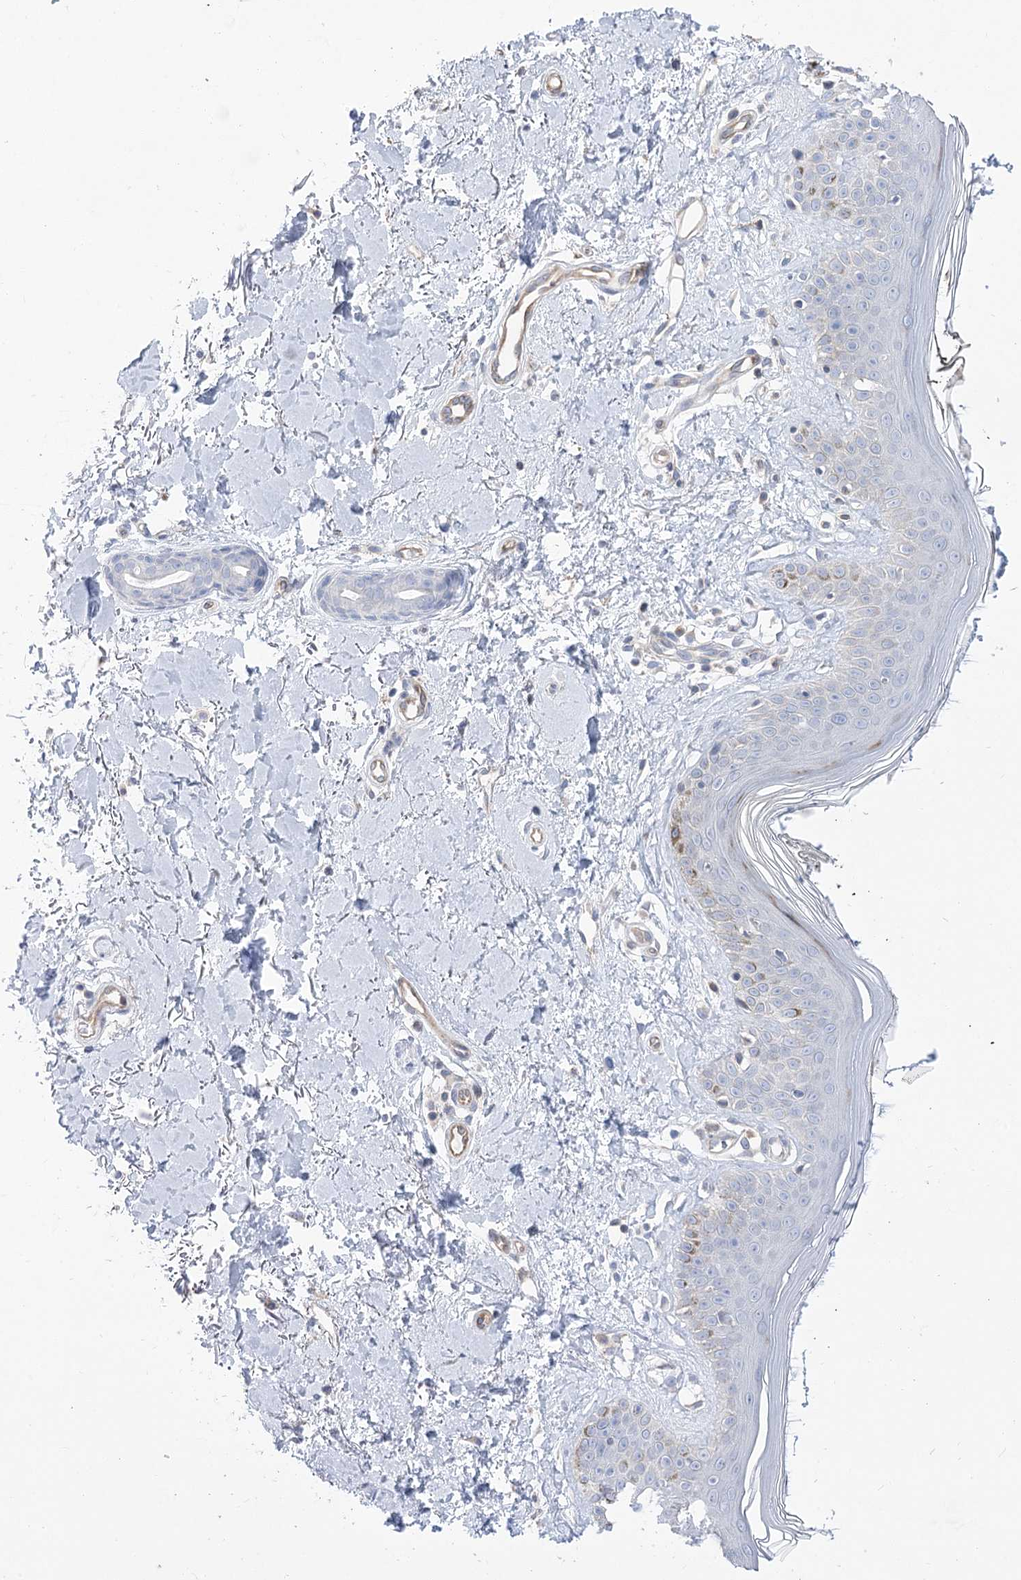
{"staining": {"intensity": "negative", "quantity": "none", "location": "none"}, "tissue": "skin", "cell_type": "Fibroblasts", "image_type": "normal", "snomed": [{"axis": "morphology", "description": "Normal tissue, NOS"}, {"axis": "topography", "description": "Skin"}], "caption": "Skin stained for a protein using IHC exhibits no staining fibroblasts.", "gene": "HELT", "patient": {"sex": "female", "age": 64}}